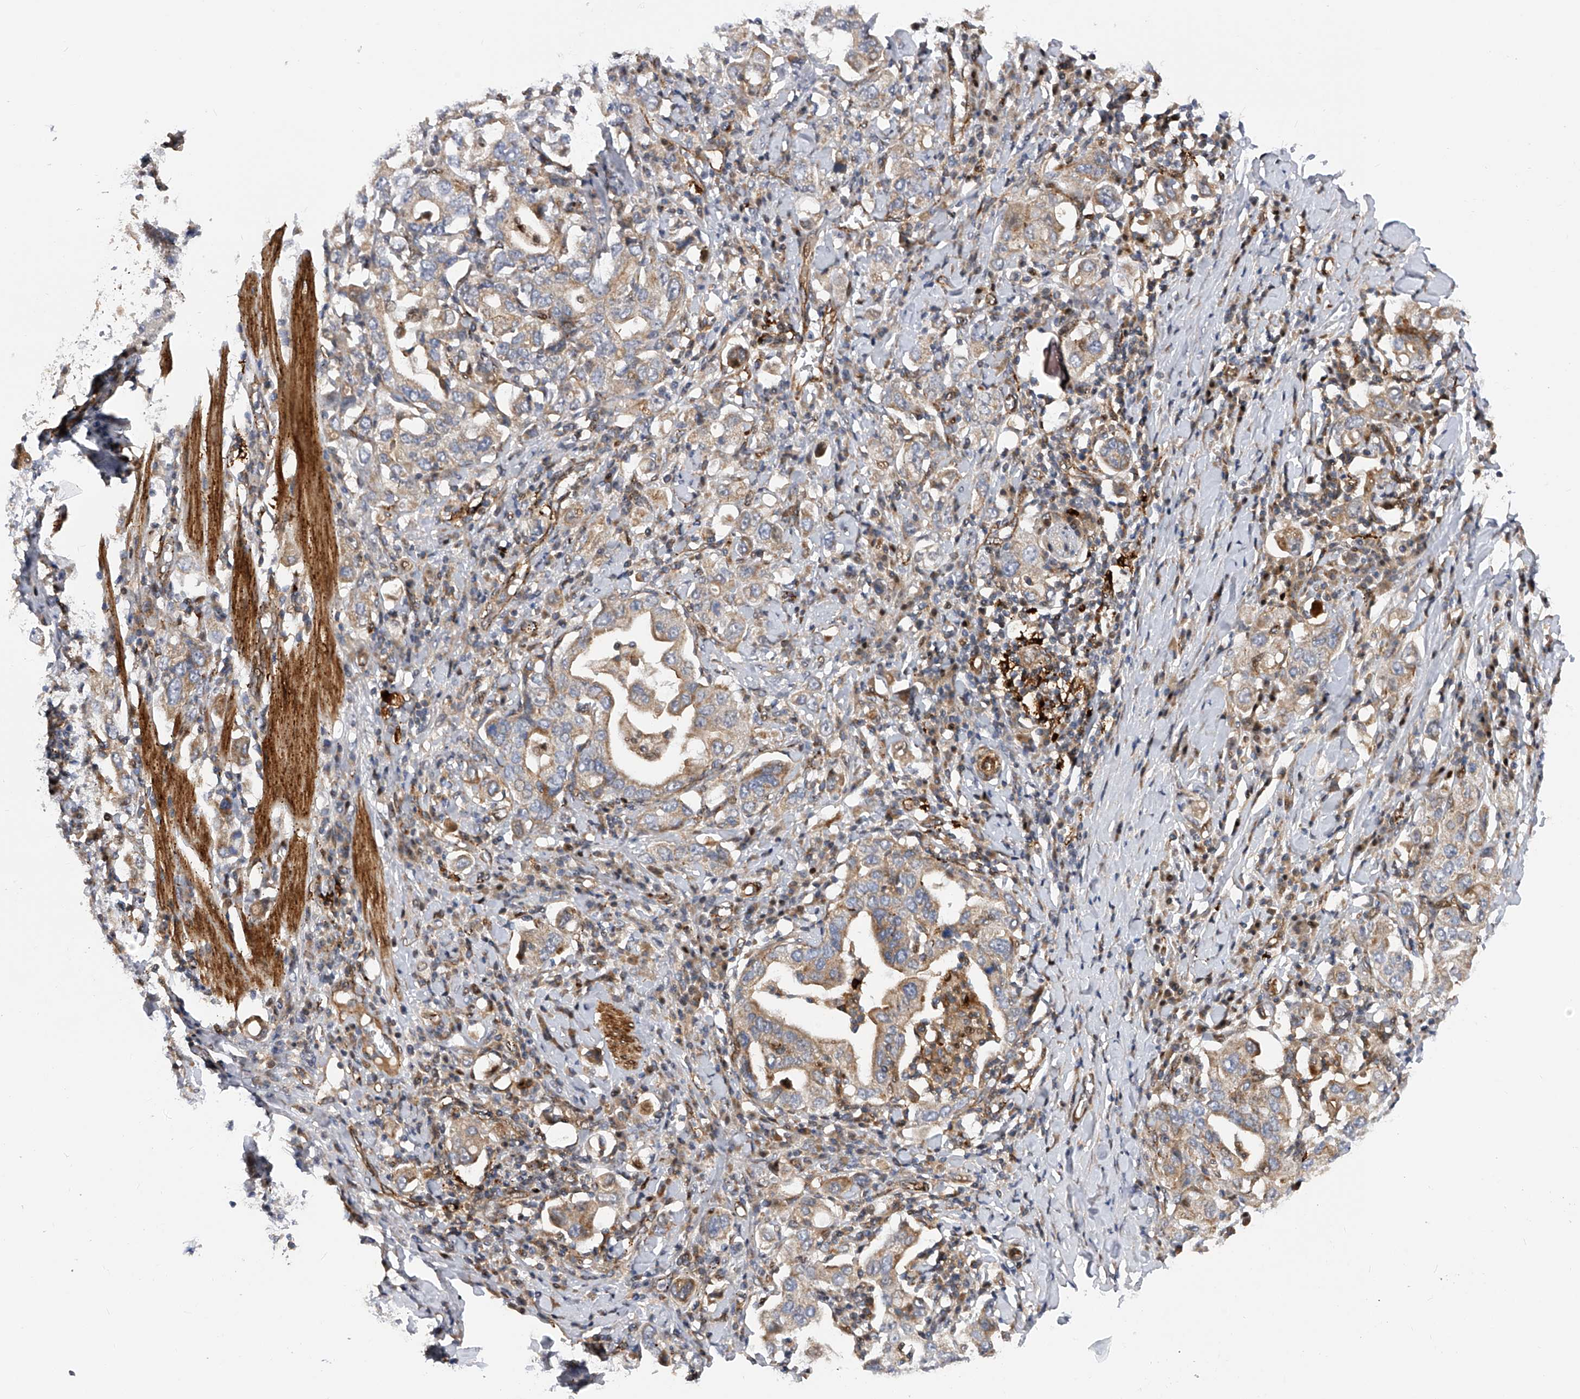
{"staining": {"intensity": "moderate", "quantity": ">75%", "location": "cytoplasmic/membranous"}, "tissue": "stomach cancer", "cell_type": "Tumor cells", "image_type": "cancer", "snomed": [{"axis": "morphology", "description": "Adenocarcinoma, NOS"}, {"axis": "topography", "description": "Stomach, upper"}], "caption": "Human stomach cancer (adenocarcinoma) stained with a protein marker reveals moderate staining in tumor cells.", "gene": "PDSS2", "patient": {"sex": "male", "age": 62}}